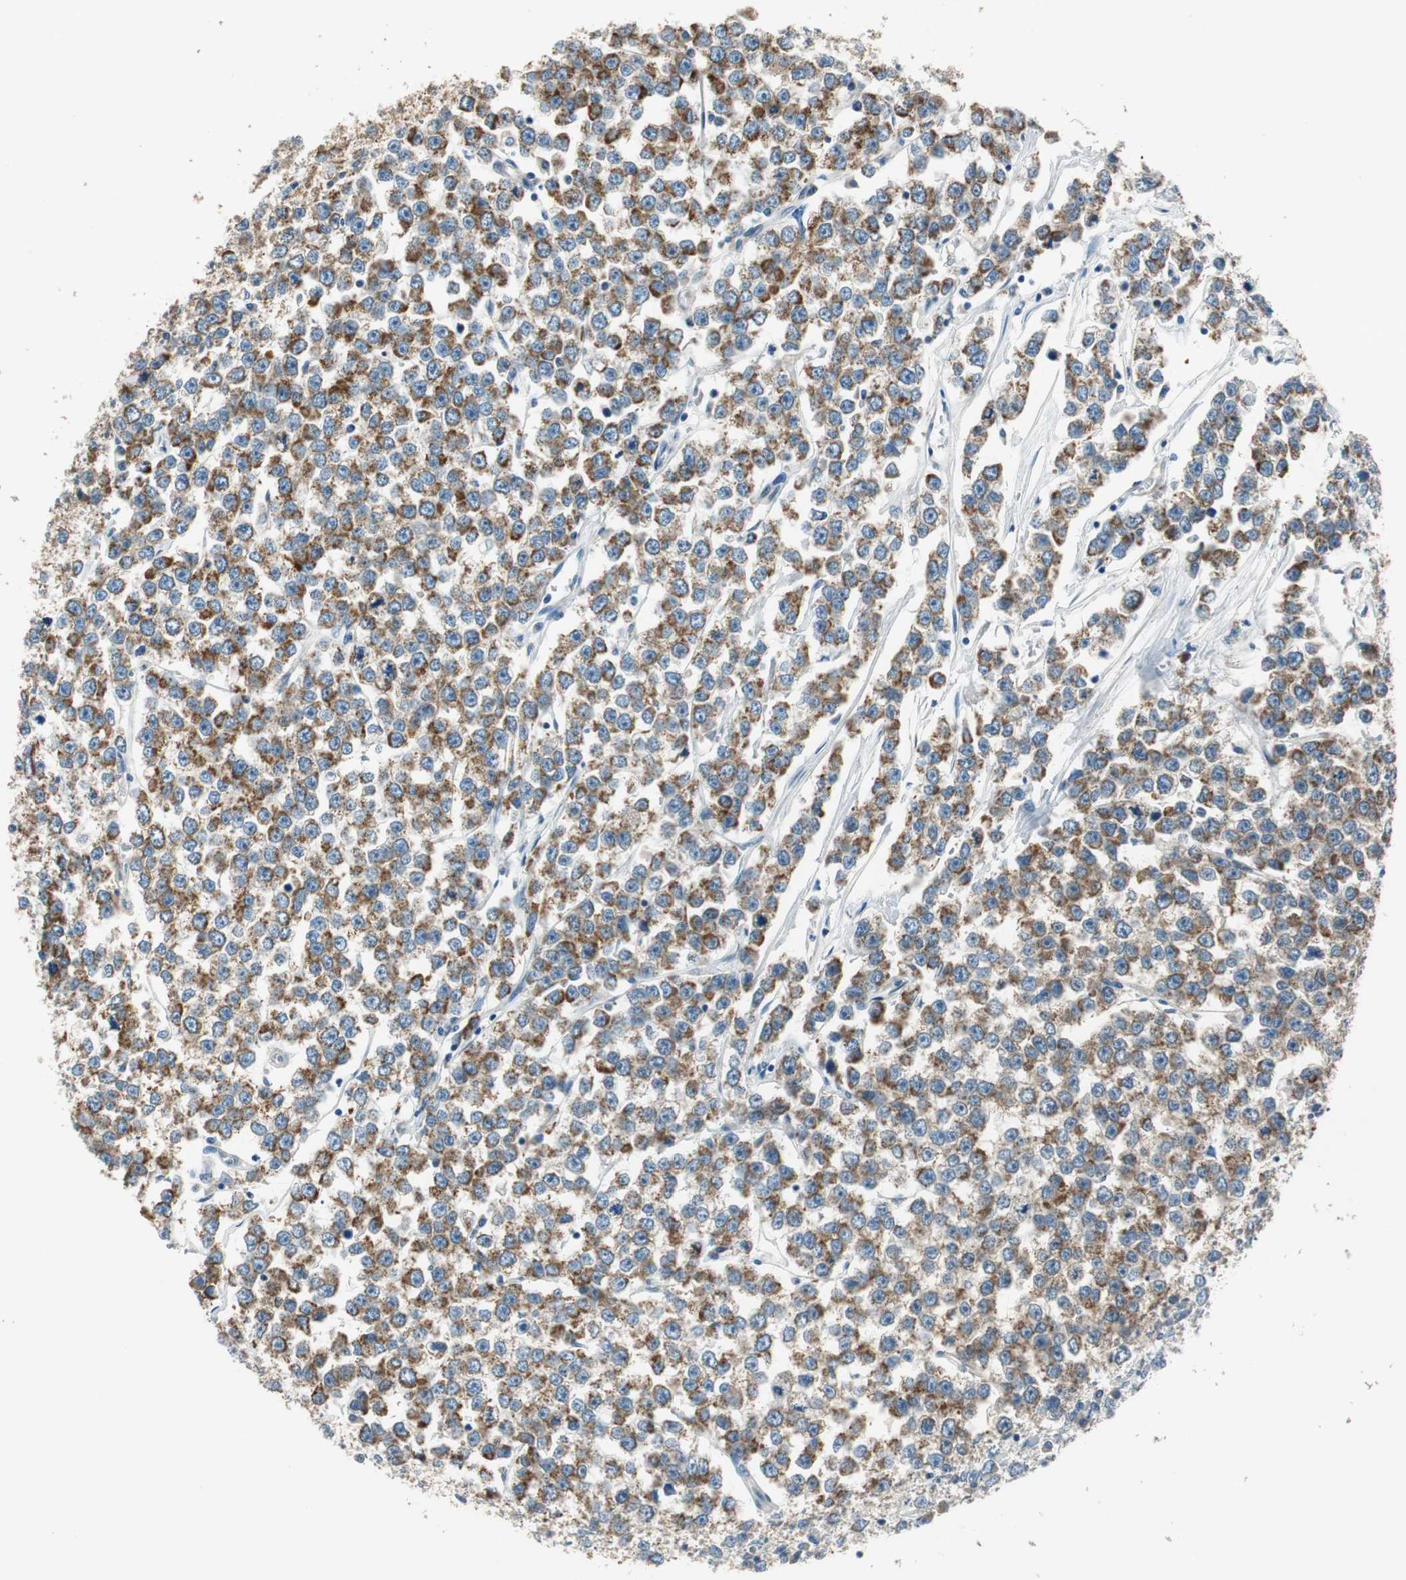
{"staining": {"intensity": "strong", "quantity": ">75%", "location": "cytoplasmic/membranous"}, "tissue": "testis cancer", "cell_type": "Tumor cells", "image_type": "cancer", "snomed": [{"axis": "morphology", "description": "Seminoma, NOS"}, {"axis": "morphology", "description": "Carcinoma, Embryonal, NOS"}, {"axis": "topography", "description": "Testis"}], "caption": "Immunohistochemical staining of human embryonal carcinoma (testis) reveals strong cytoplasmic/membranous protein expression in about >75% of tumor cells.", "gene": "ALDH4A1", "patient": {"sex": "male", "age": 52}}